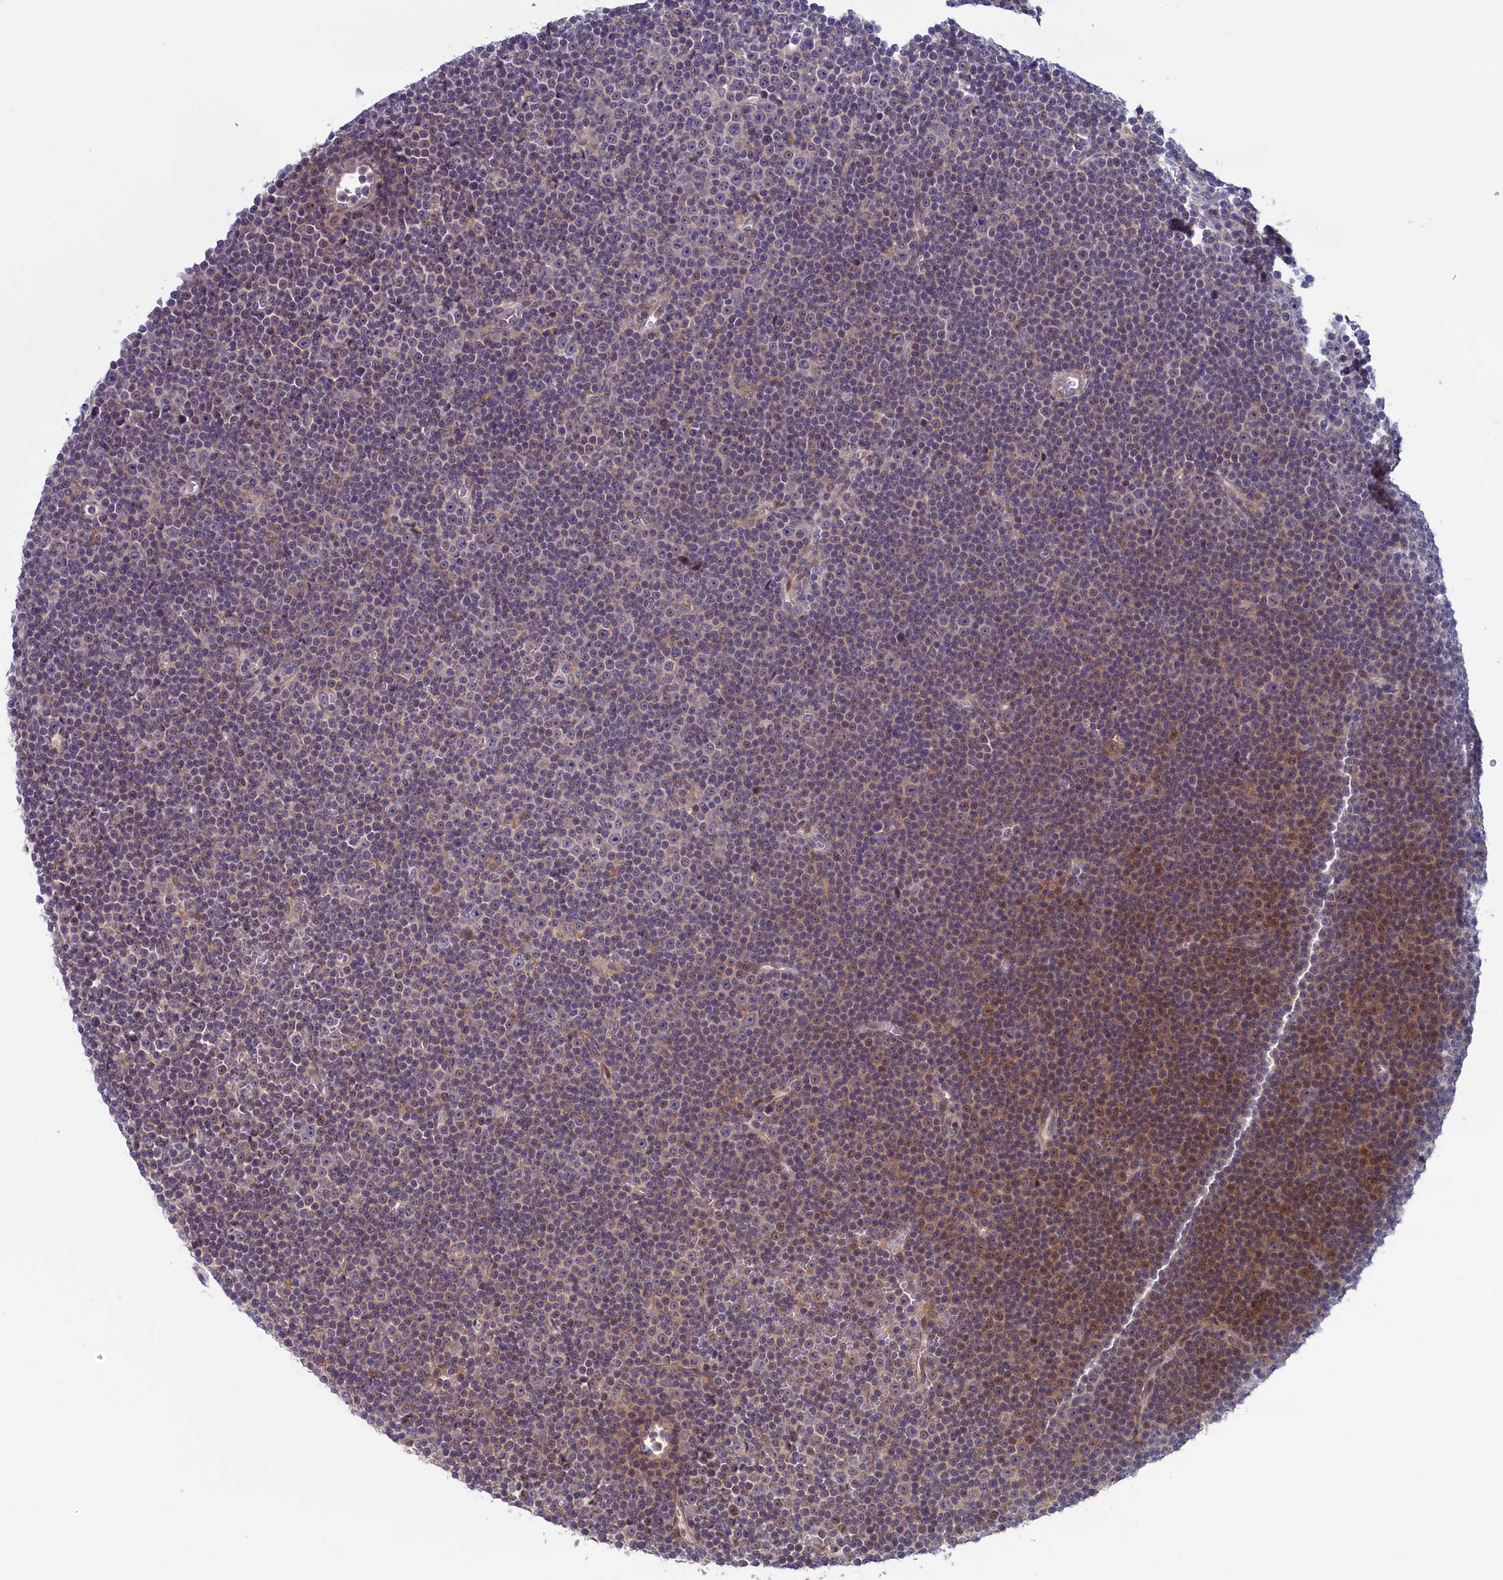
{"staining": {"intensity": "moderate", "quantity": "<25%", "location": "cytoplasmic/membranous,nuclear"}, "tissue": "lymphoma", "cell_type": "Tumor cells", "image_type": "cancer", "snomed": [{"axis": "morphology", "description": "Malignant lymphoma, non-Hodgkin's type, Low grade"}, {"axis": "topography", "description": "Lymph node"}], "caption": "Low-grade malignant lymphoma, non-Hodgkin's type stained with immunohistochemistry reveals moderate cytoplasmic/membranous and nuclear staining in about <25% of tumor cells. (Brightfield microscopy of DAB IHC at high magnification).", "gene": "ANKRD39", "patient": {"sex": "female", "age": 67}}